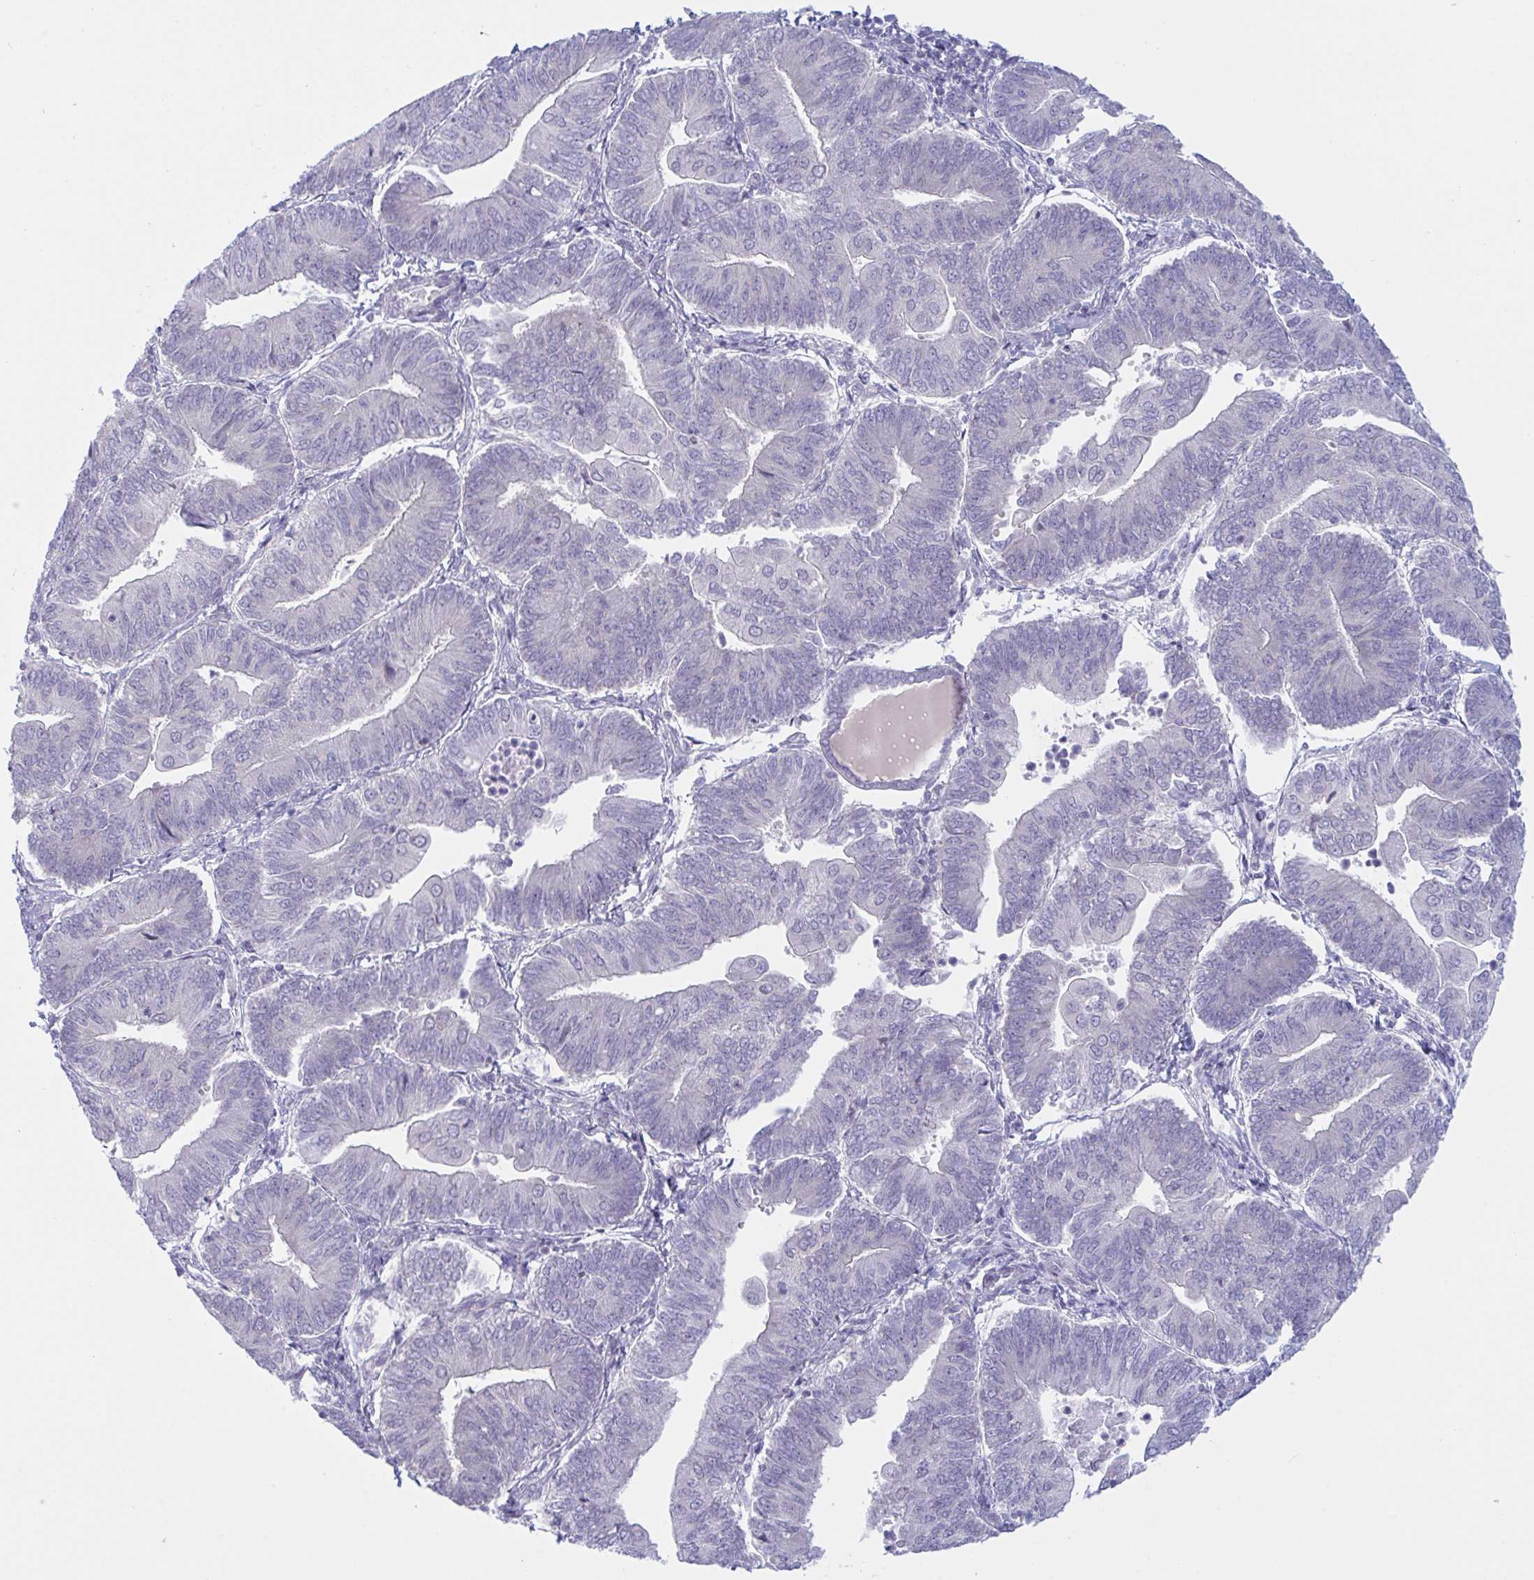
{"staining": {"intensity": "negative", "quantity": "none", "location": "none"}, "tissue": "endometrial cancer", "cell_type": "Tumor cells", "image_type": "cancer", "snomed": [{"axis": "morphology", "description": "Adenocarcinoma, NOS"}, {"axis": "topography", "description": "Endometrium"}], "caption": "This is an immunohistochemistry (IHC) image of adenocarcinoma (endometrial). There is no staining in tumor cells.", "gene": "NAA30", "patient": {"sex": "female", "age": 65}}